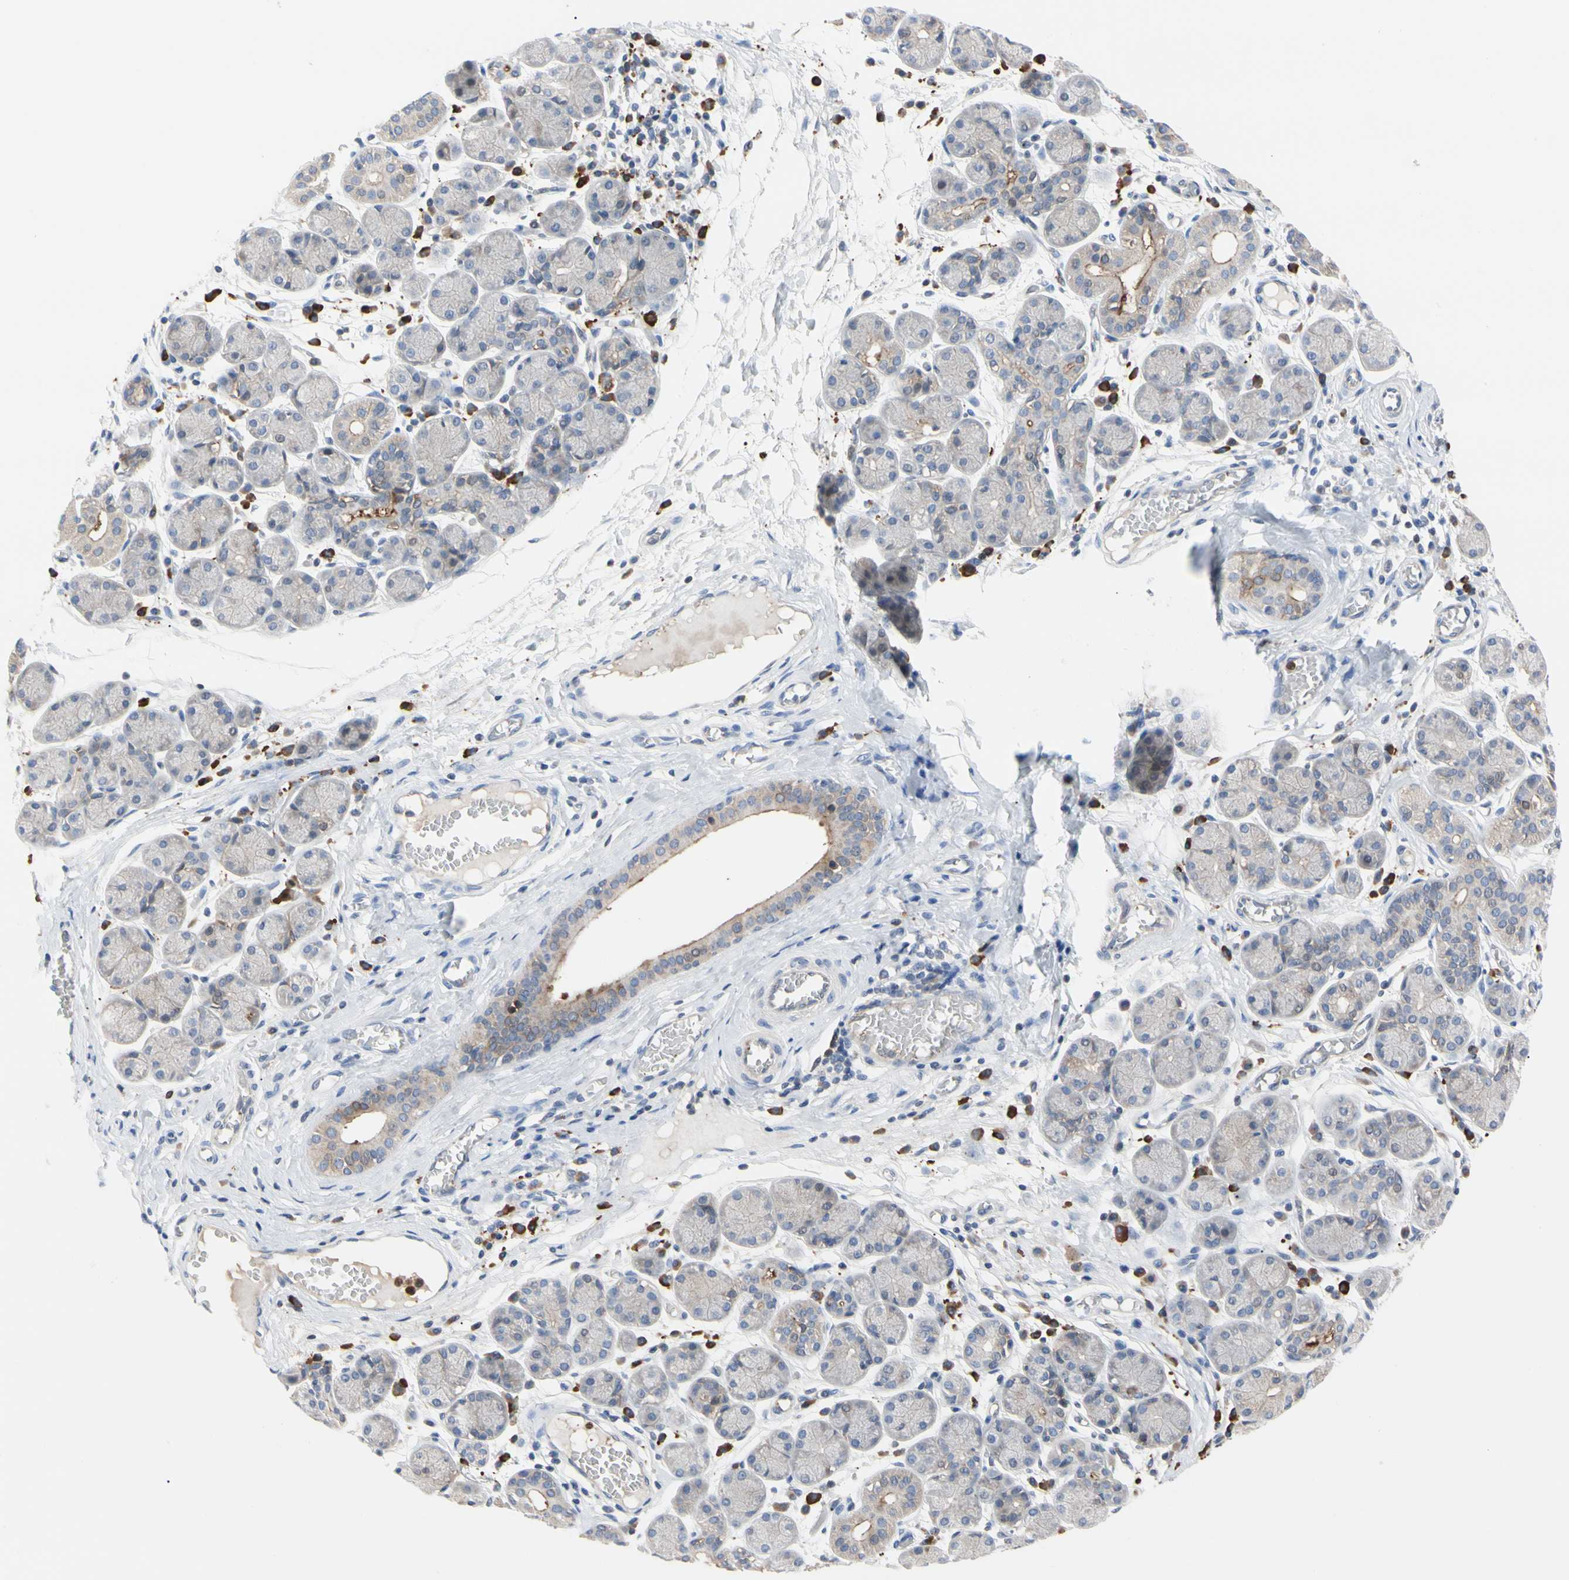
{"staining": {"intensity": "weak", "quantity": "<25%", "location": "cytoplasmic/membranous"}, "tissue": "salivary gland", "cell_type": "Glandular cells", "image_type": "normal", "snomed": [{"axis": "morphology", "description": "Normal tissue, NOS"}, {"axis": "topography", "description": "Salivary gland"}], "caption": "Salivary gland stained for a protein using immunohistochemistry shows no positivity glandular cells.", "gene": "MCL1", "patient": {"sex": "female", "age": 24}}